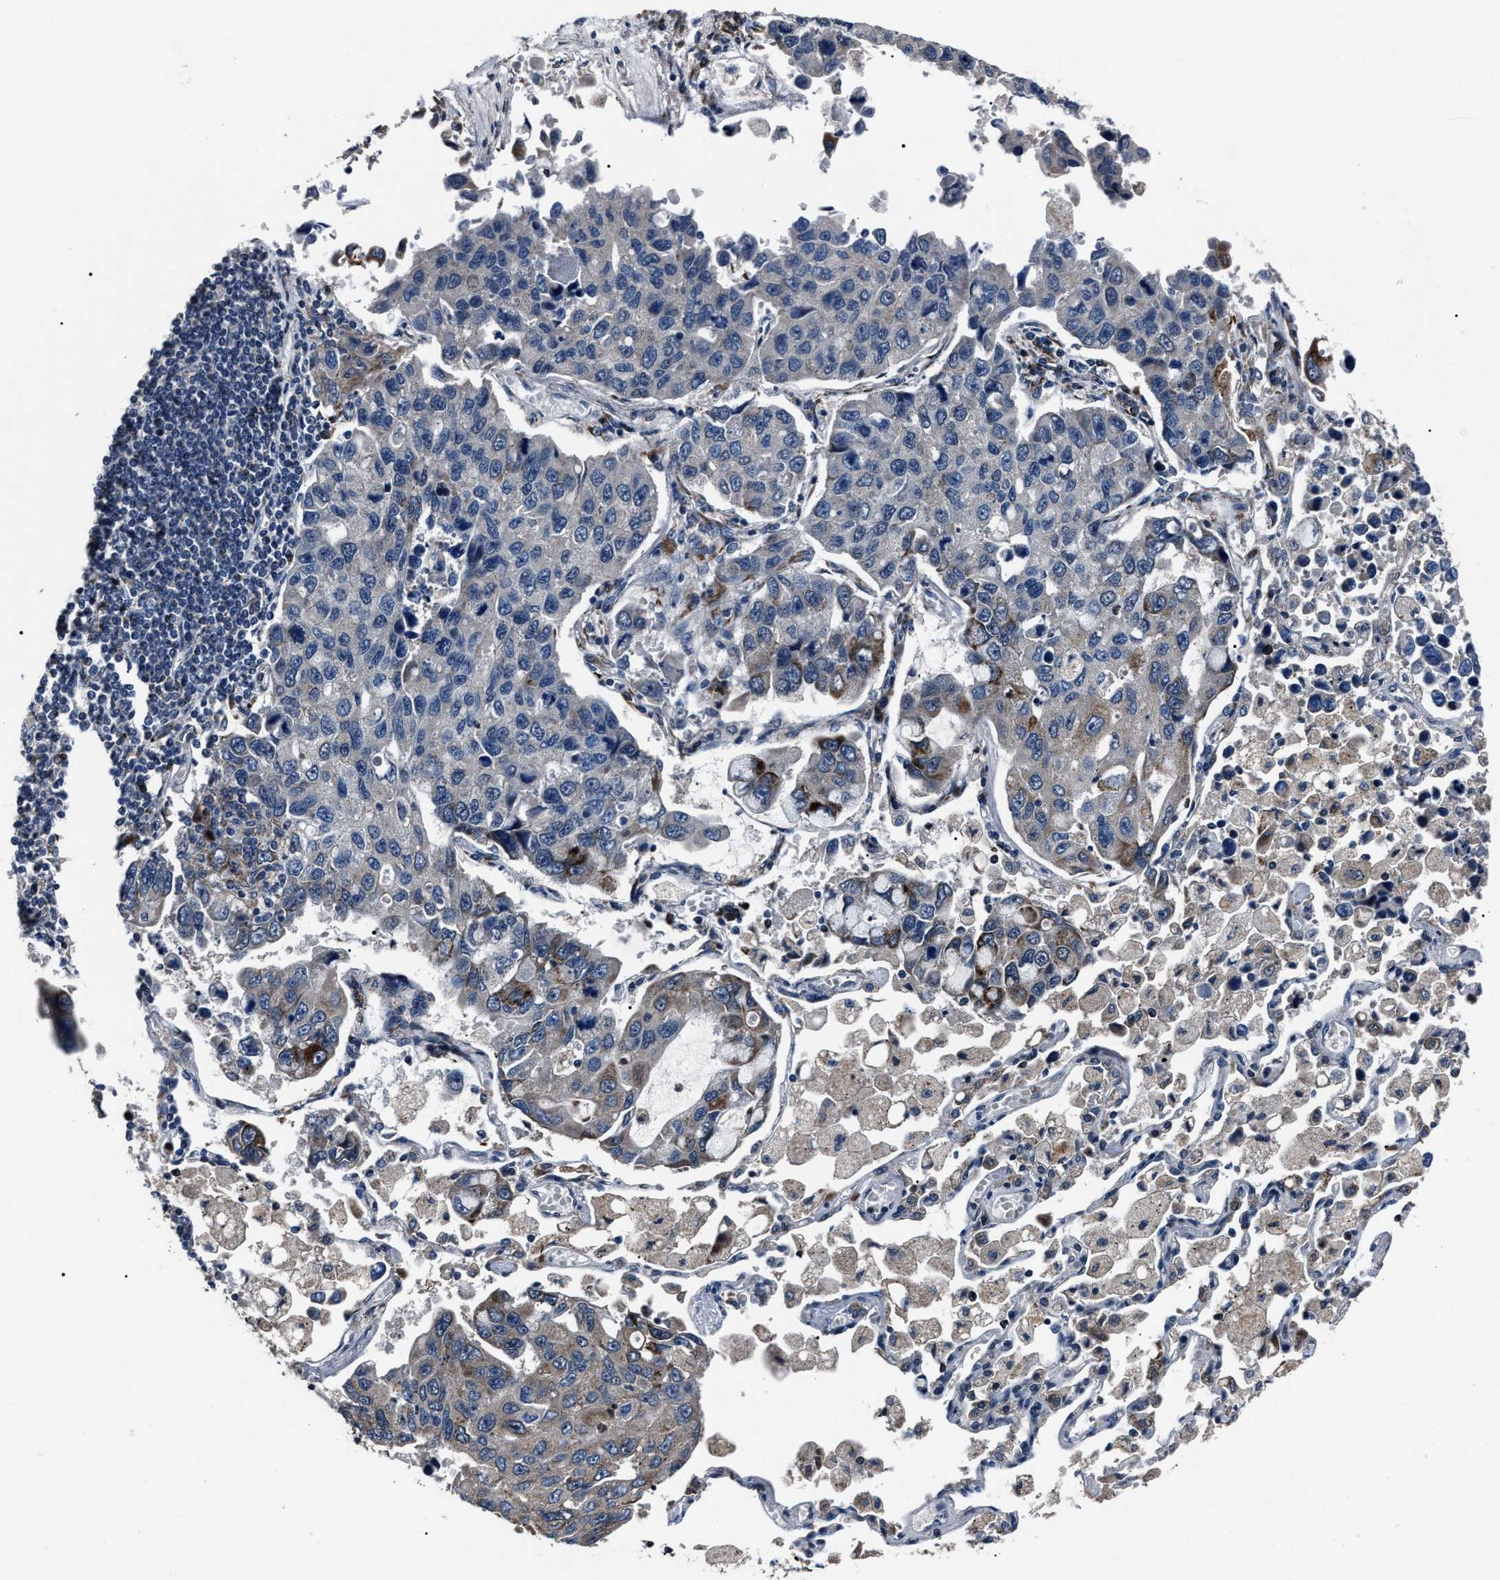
{"staining": {"intensity": "moderate", "quantity": "<25%", "location": "cytoplasmic/membranous"}, "tissue": "lung cancer", "cell_type": "Tumor cells", "image_type": "cancer", "snomed": [{"axis": "morphology", "description": "Adenocarcinoma, NOS"}, {"axis": "topography", "description": "Lung"}], "caption": "The photomicrograph reveals a brown stain indicating the presence of a protein in the cytoplasmic/membranous of tumor cells in lung adenocarcinoma.", "gene": "LRRC14", "patient": {"sex": "male", "age": 64}}